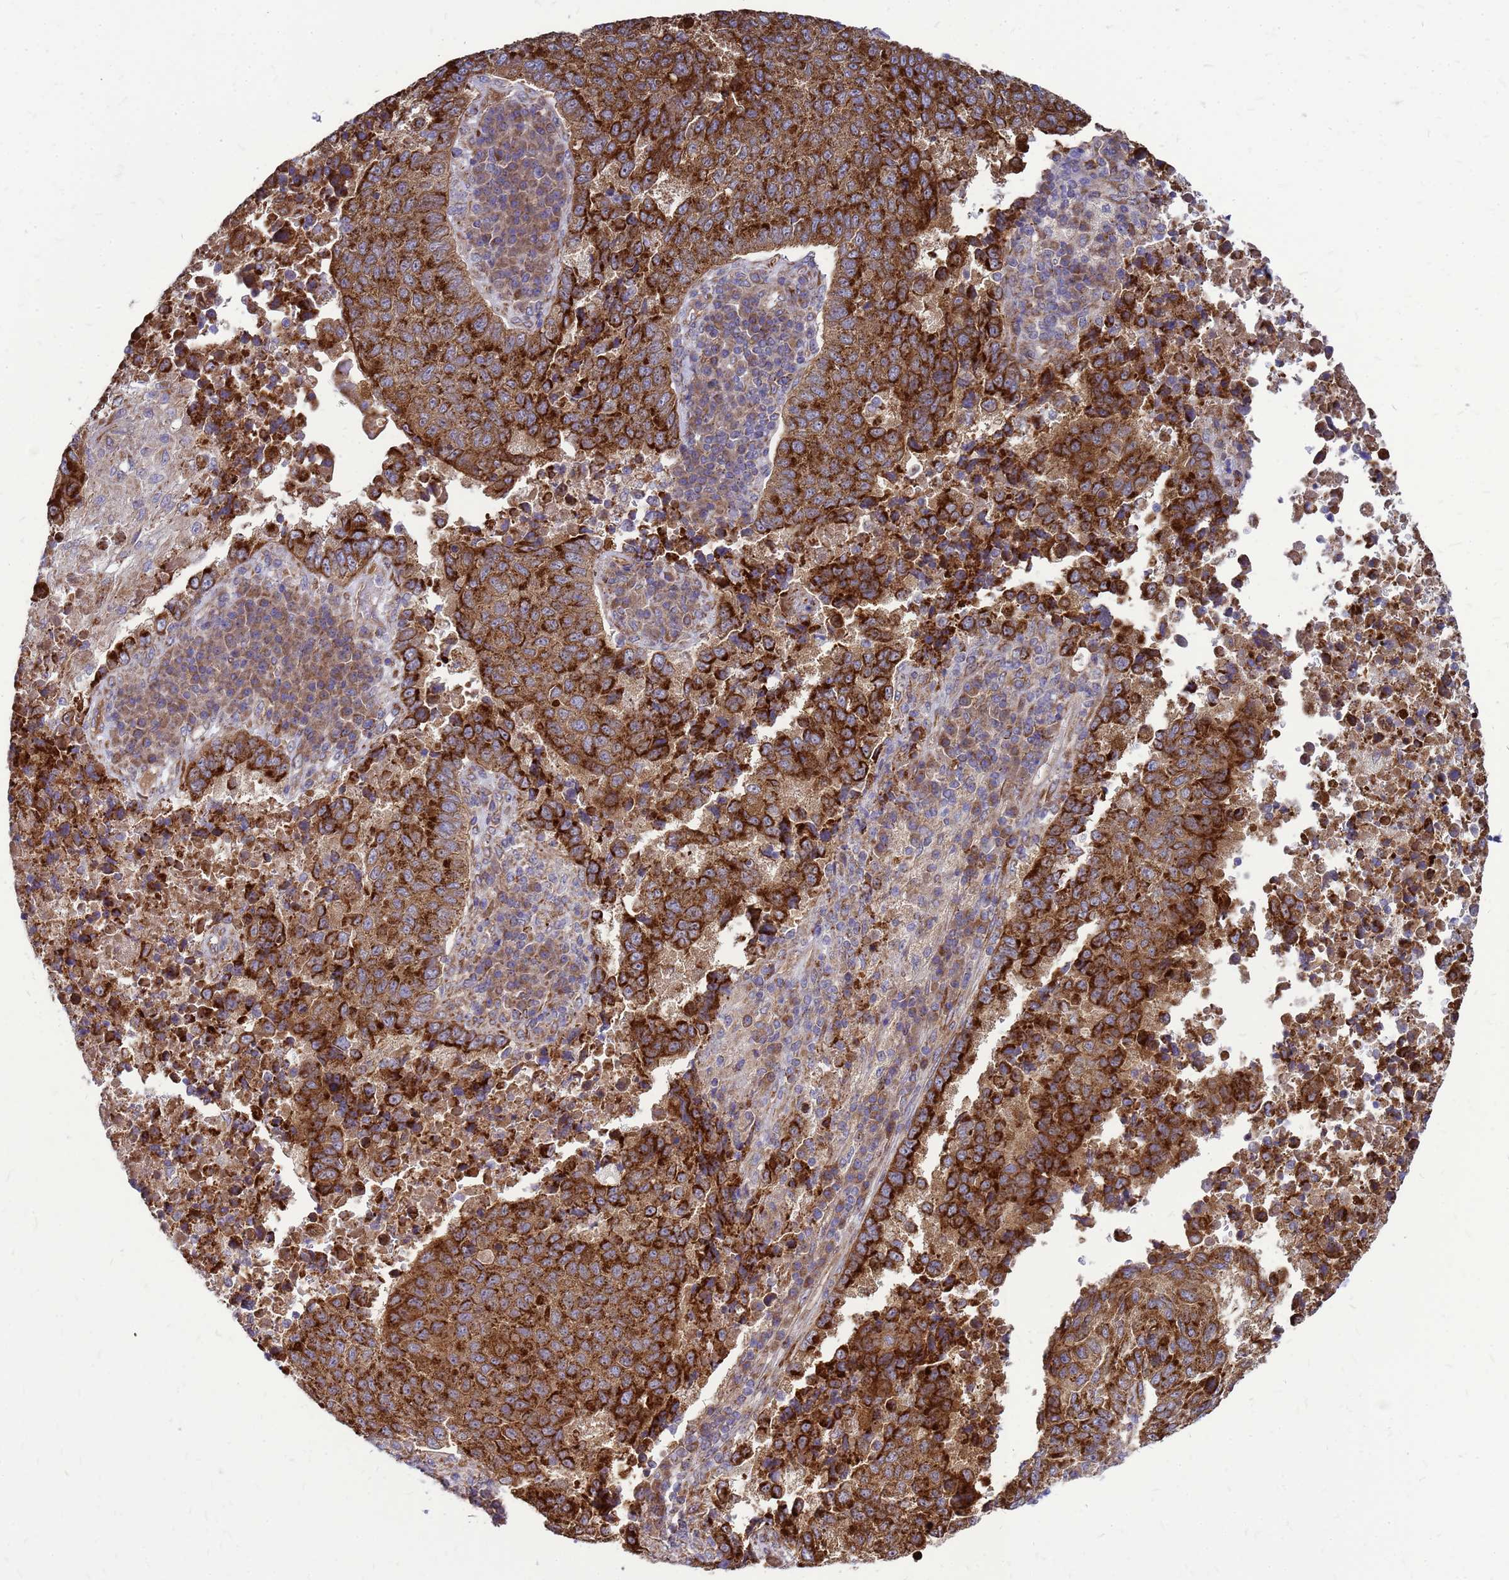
{"staining": {"intensity": "strong", "quantity": ">75%", "location": "cytoplasmic/membranous"}, "tissue": "lung cancer", "cell_type": "Tumor cells", "image_type": "cancer", "snomed": [{"axis": "morphology", "description": "Squamous cell carcinoma, NOS"}, {"axis": "topography", "description": "Lung"}], "caption": "High-power microscopy captured an immunohistochemistry (IHC) image of squamous cell carcinoma (lung), revealing strong cytoplasmic/membranous staining in about >75% of tumor cells. (DAB (3,3'-diaminobenzidine) IHC, brown staining for protein, blue staining for nuclei).", "gene": "FSTL4", "patient": {"sex": "male", "age": 73}}